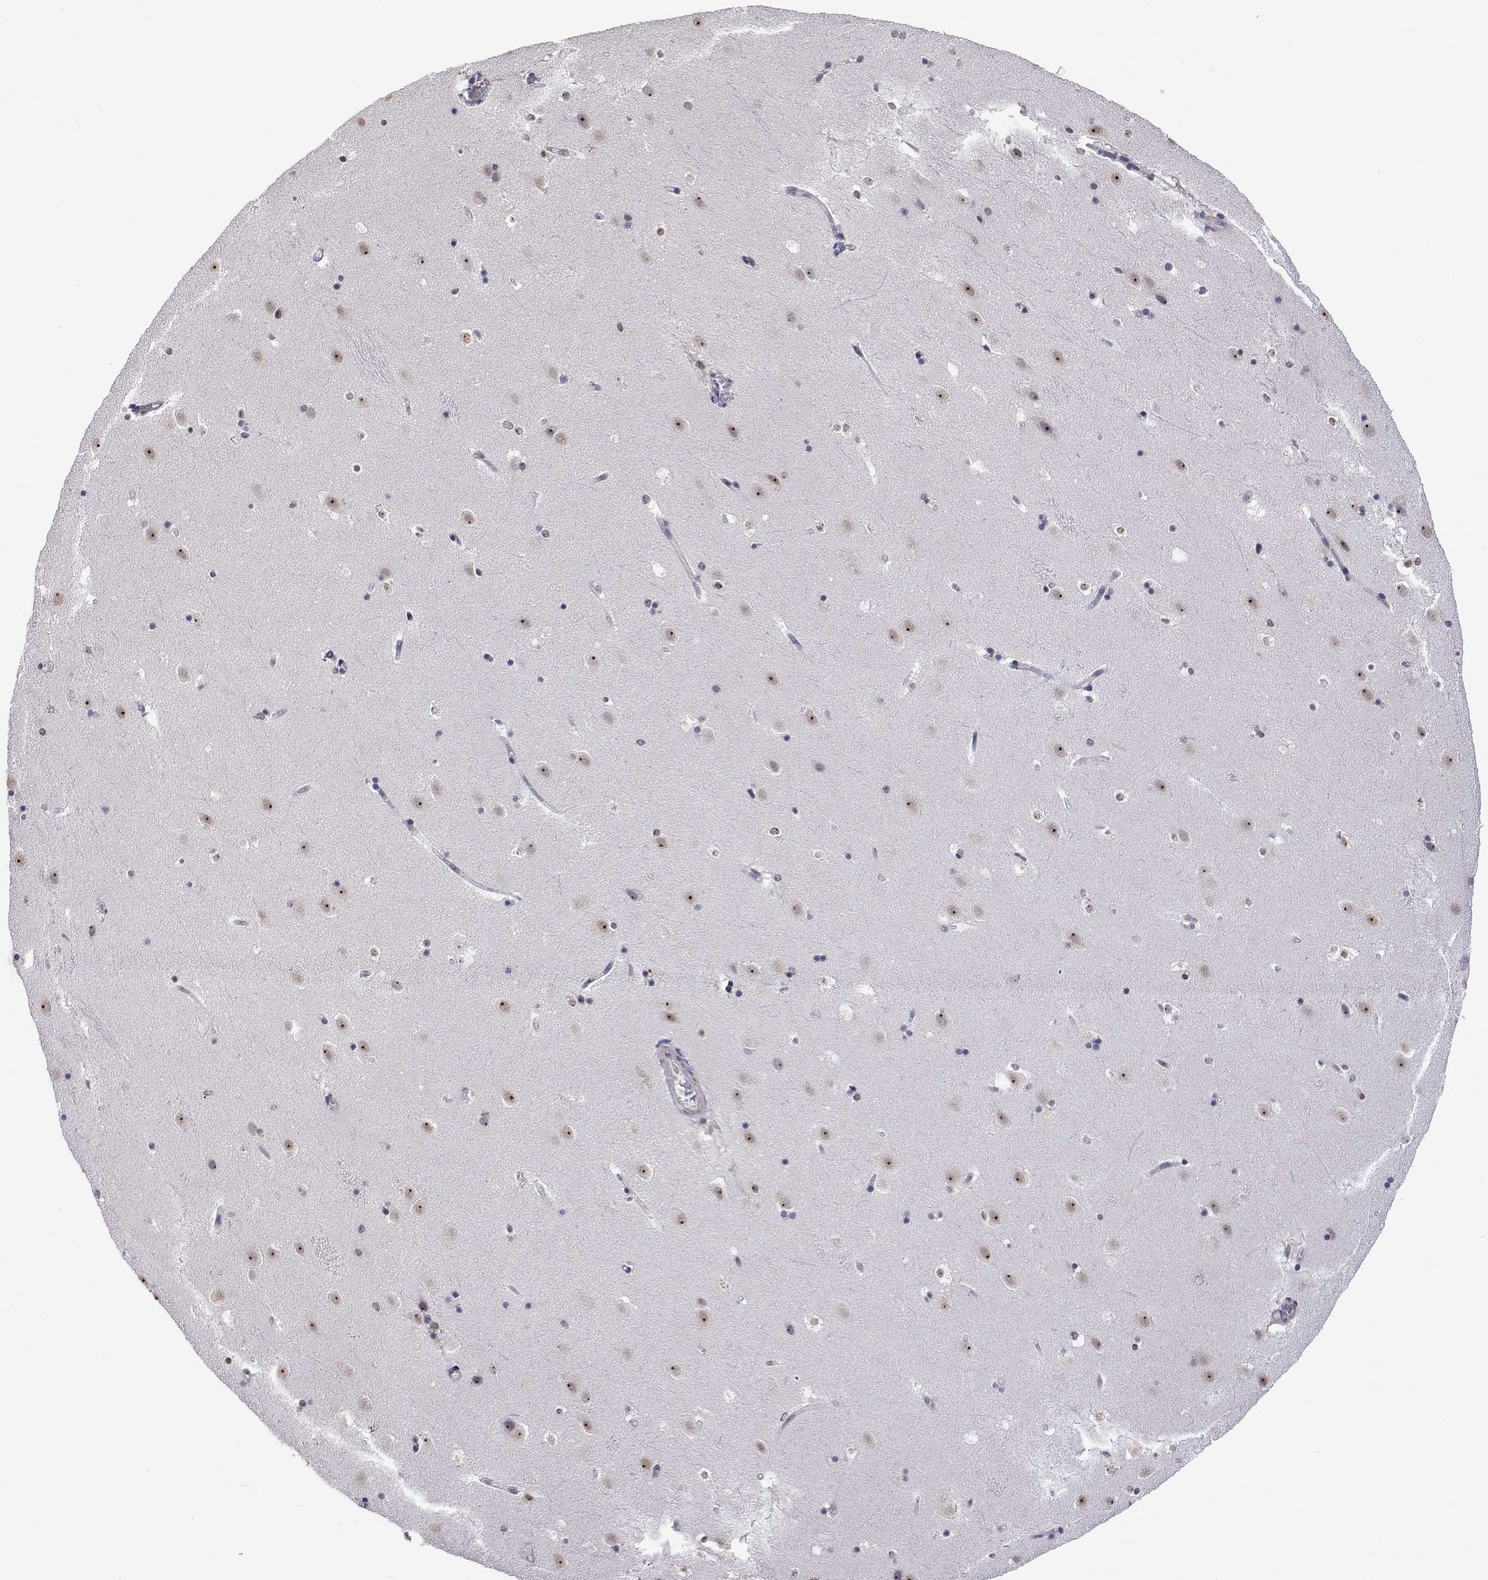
{"staining": {"intensity": "negative", "quantity": "none", "location": "none"}, "tissue": "caudate", "cell_type": "Glial cells", "image_type": "normal", "snomed": [{"axis": "morphology", "description": "Normal tissue, NOS"}, {"axis": "topography", "description": "Lateral ventricle wall"}], "caption": "Immunohistochemistry (IHC) image of benign human caudate stained for a protein (brown), which shows no staining in glial cells.", "gene": "NHP2", "patient": {"sex": "male", "age": 37}}